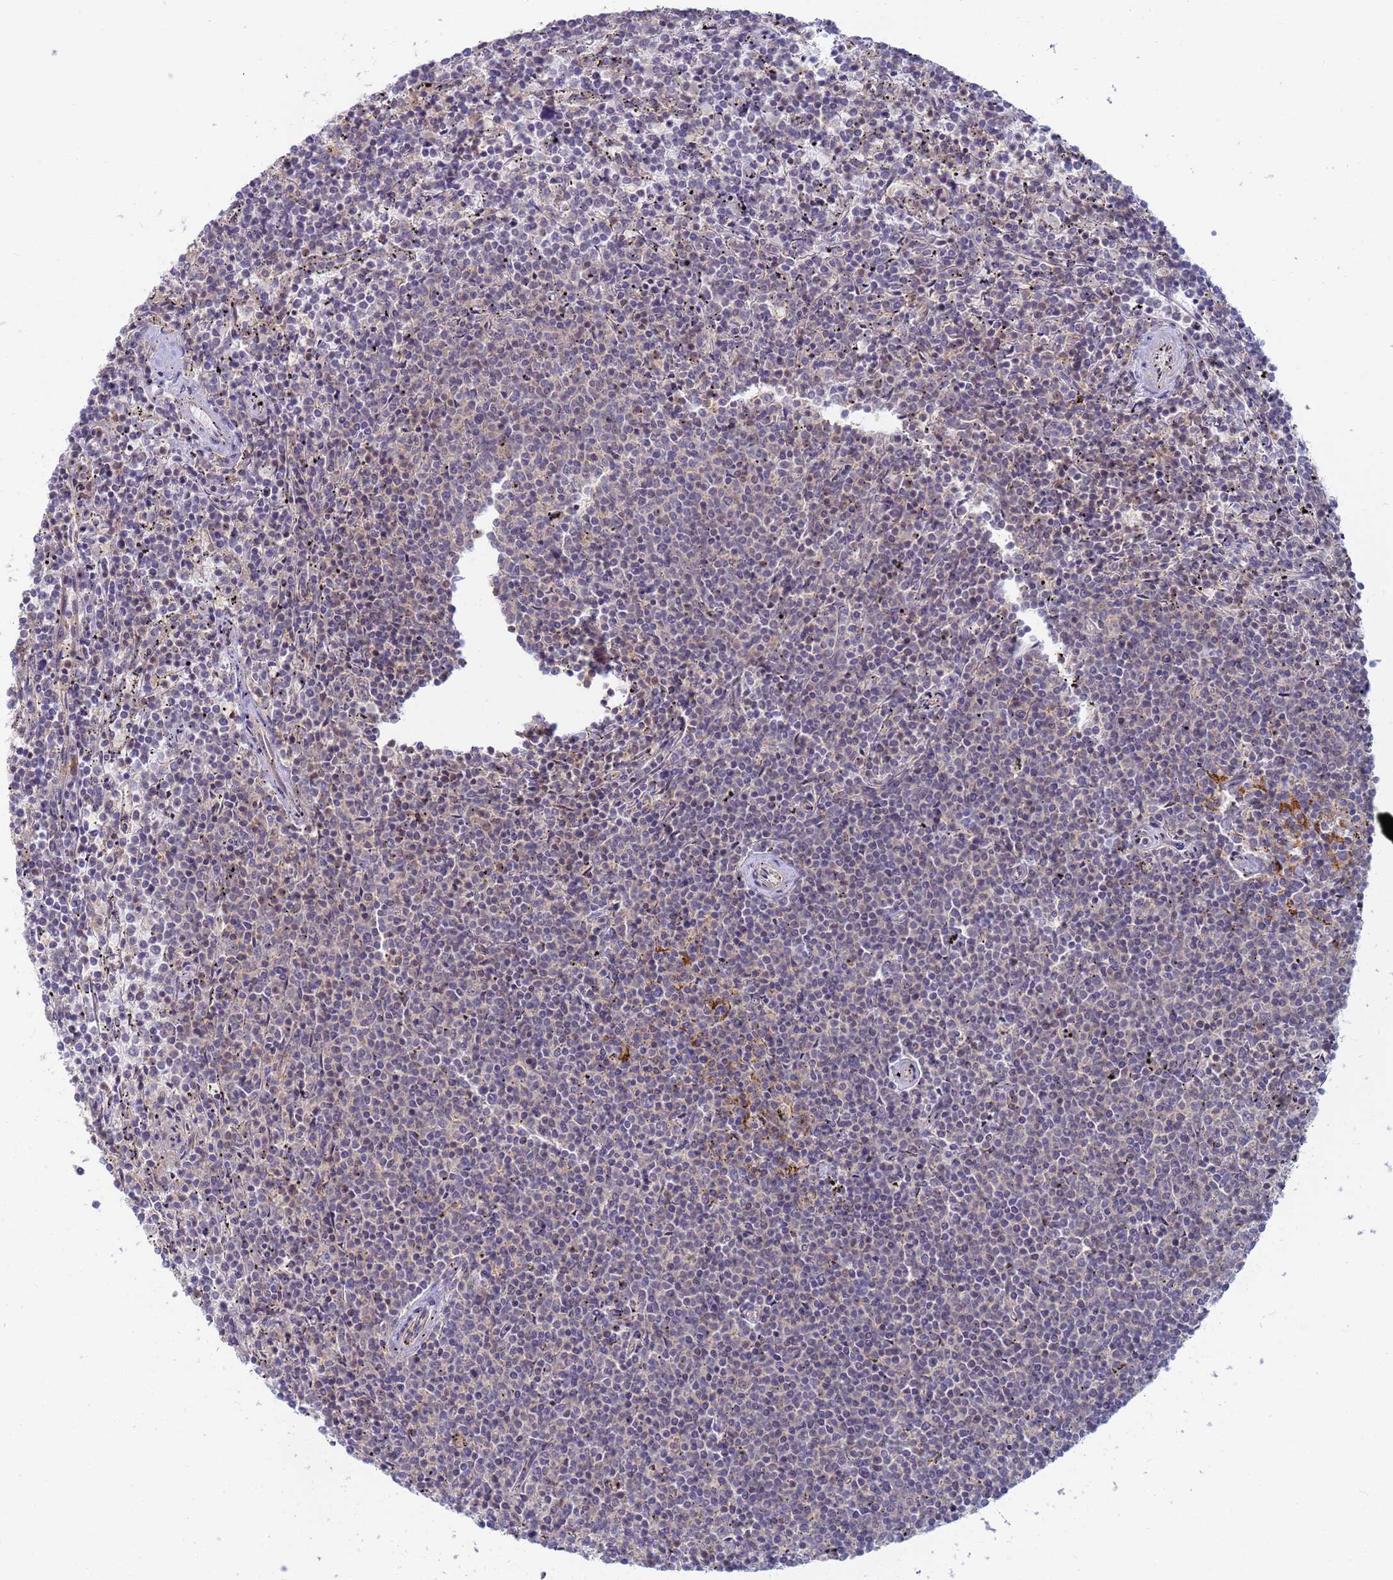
{"staining": {"intensity": "negative", "quantity": "none", "location": "none"}, "tissue": "lymphoma", "cell_type": "Tumor cells", "image_type": "cancer", "snomed": [{"axis": "morphology", "description": "Malignant lymphoma, non-Hodgkin's type, Low grade"}, {"axis": "topography", "description": "Spleen"}], "caption": "High magnification brightfield microscopy of lymphoma stained with DAB (3,3'-diaminobenzidine) (brown) and counterstained with hematoxylin (blue): tumor cells show no significant positivity.", "gene": "SHARPIN", "patient": {"sex": "female", "age": 50}}